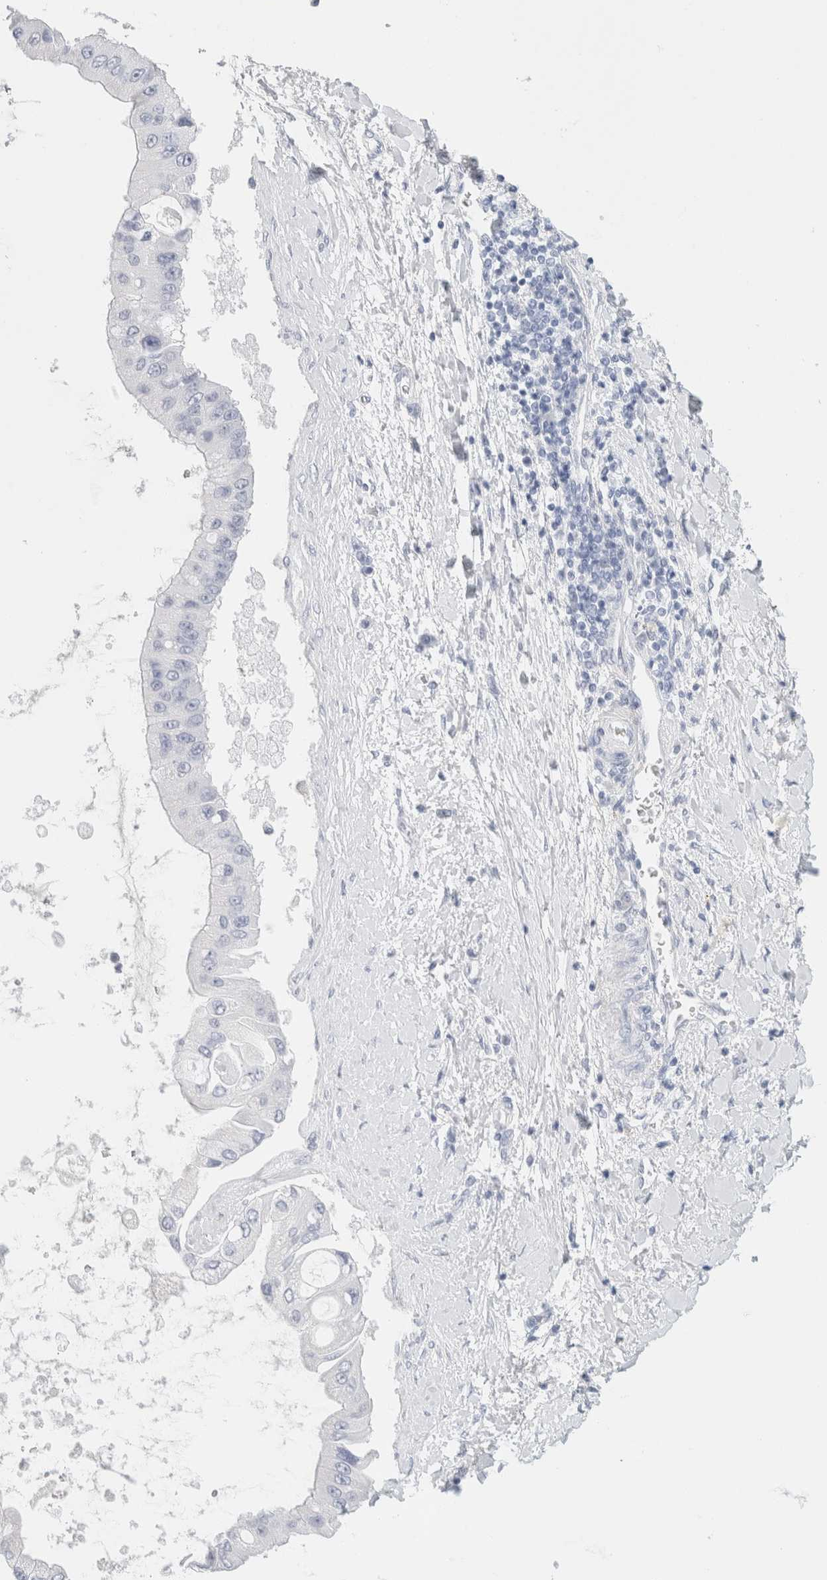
{"staining": {"intensity": "negative", "quantity": "none", "location": "none"}, "tissue": "liver cancer", "cell_type": "Tumor cells", "image_type": "cancer", "snomed": [{"axis": "morphology", "description": "Cholangiocarcinoma"}, {"axis": "topography", "description": "Liver"}], "caption": "Human cholangiocarcinoma (liver) stained for a protein using IHC displays no staining in tumor cells.", "gene": "RTN4", "patient": {"sex": "male", "age": 50}}